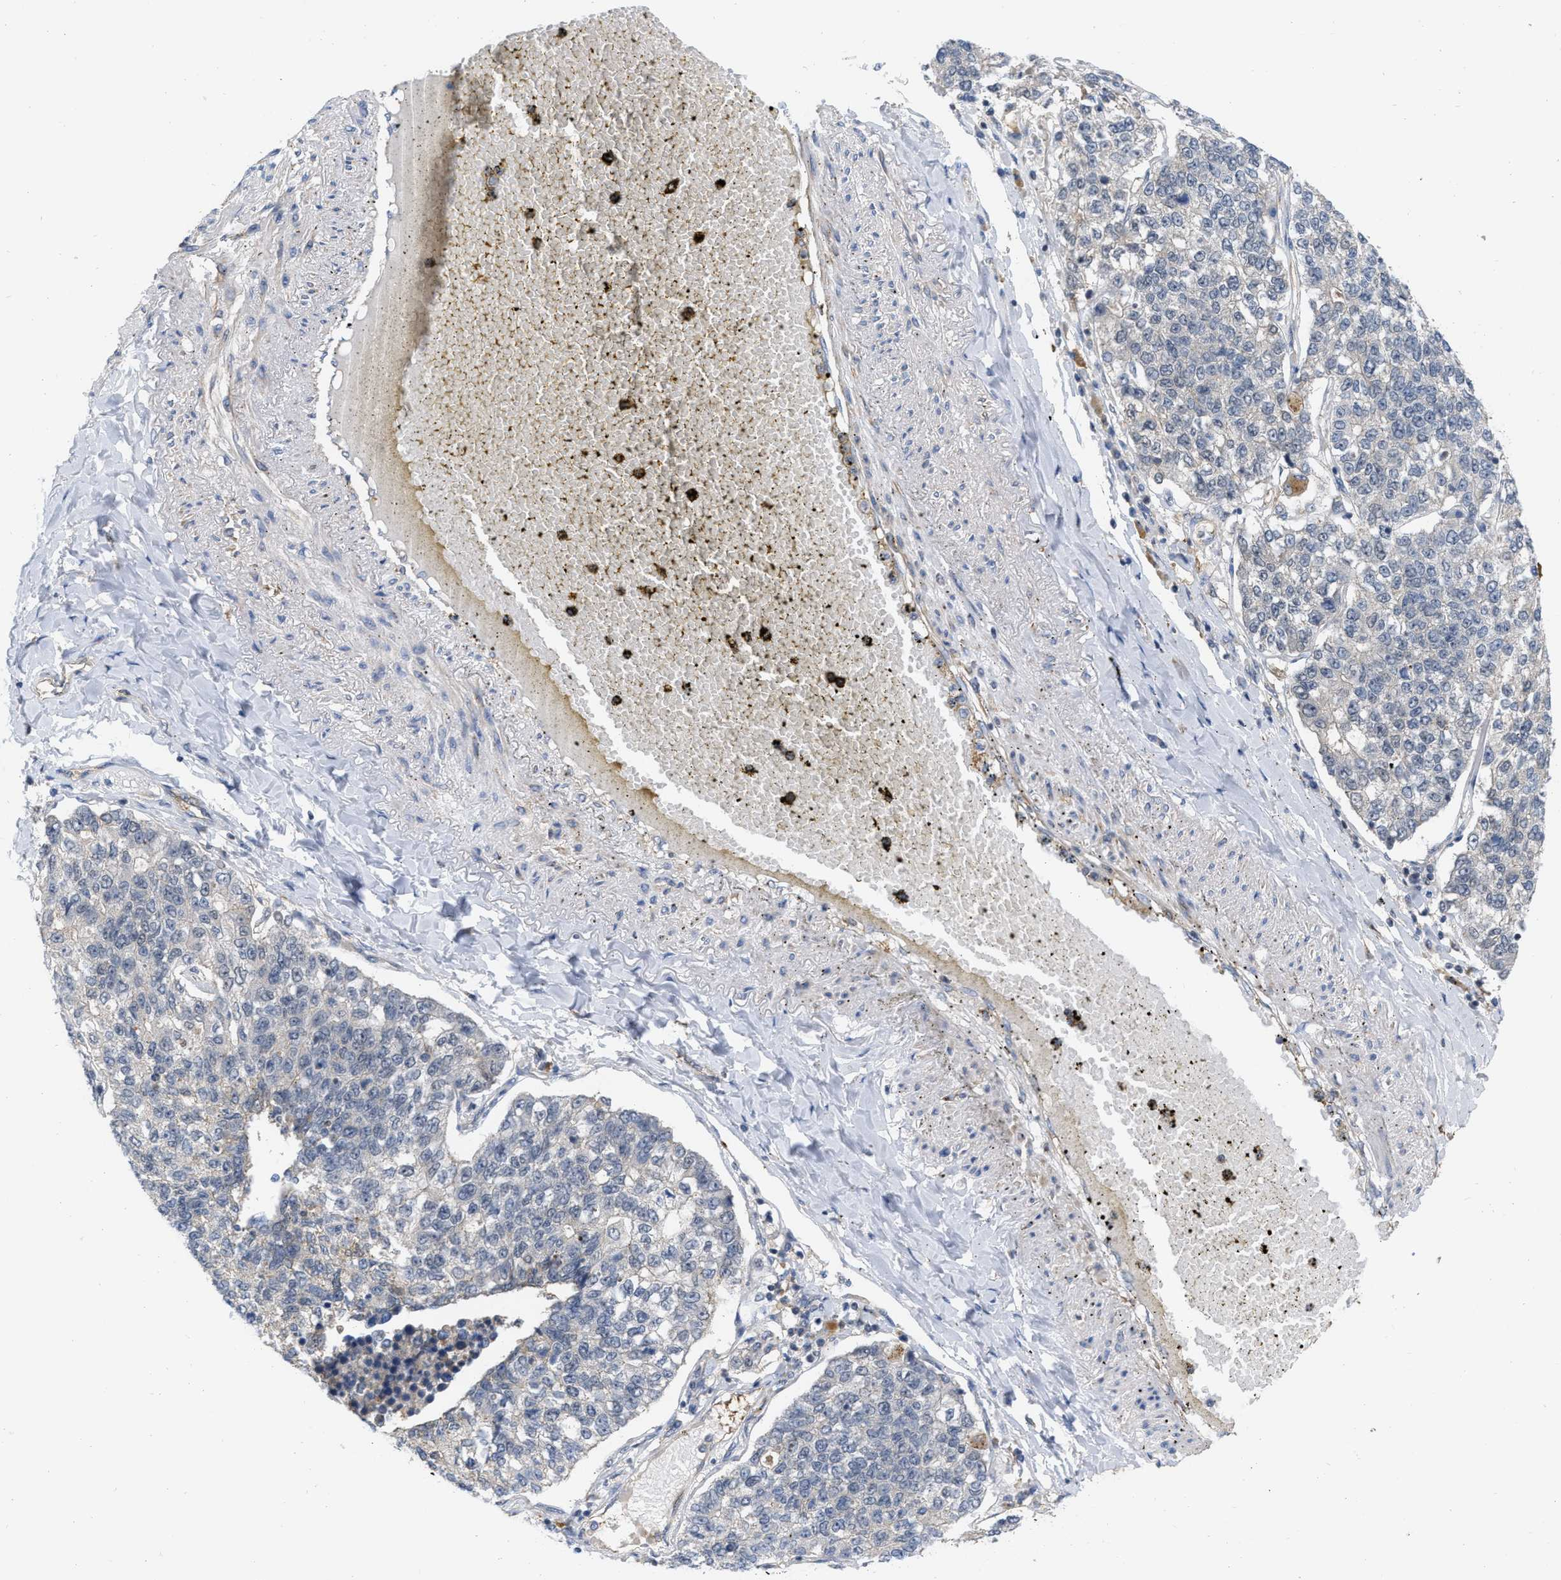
{"staining": {"intensity": "negative", "quantity": "none", "location": "none"}, "tissue": "lung cancer", "cell_type": "Tumor cells", "image_type": "cancer", "snomed": [{"axis": "morphology", "description": "Adenocarcinoma, NOS"}, {"axis": "topography", "description": "Lung"}], "caption": "IHC photomicrograph of neoplastic tissue: adenocarcinoma (lung) stained with DAB displays no significant protein expression in tumor cells.", "gene": "NAPEPLD", "patient": {"sex": "male", "age": 49}}